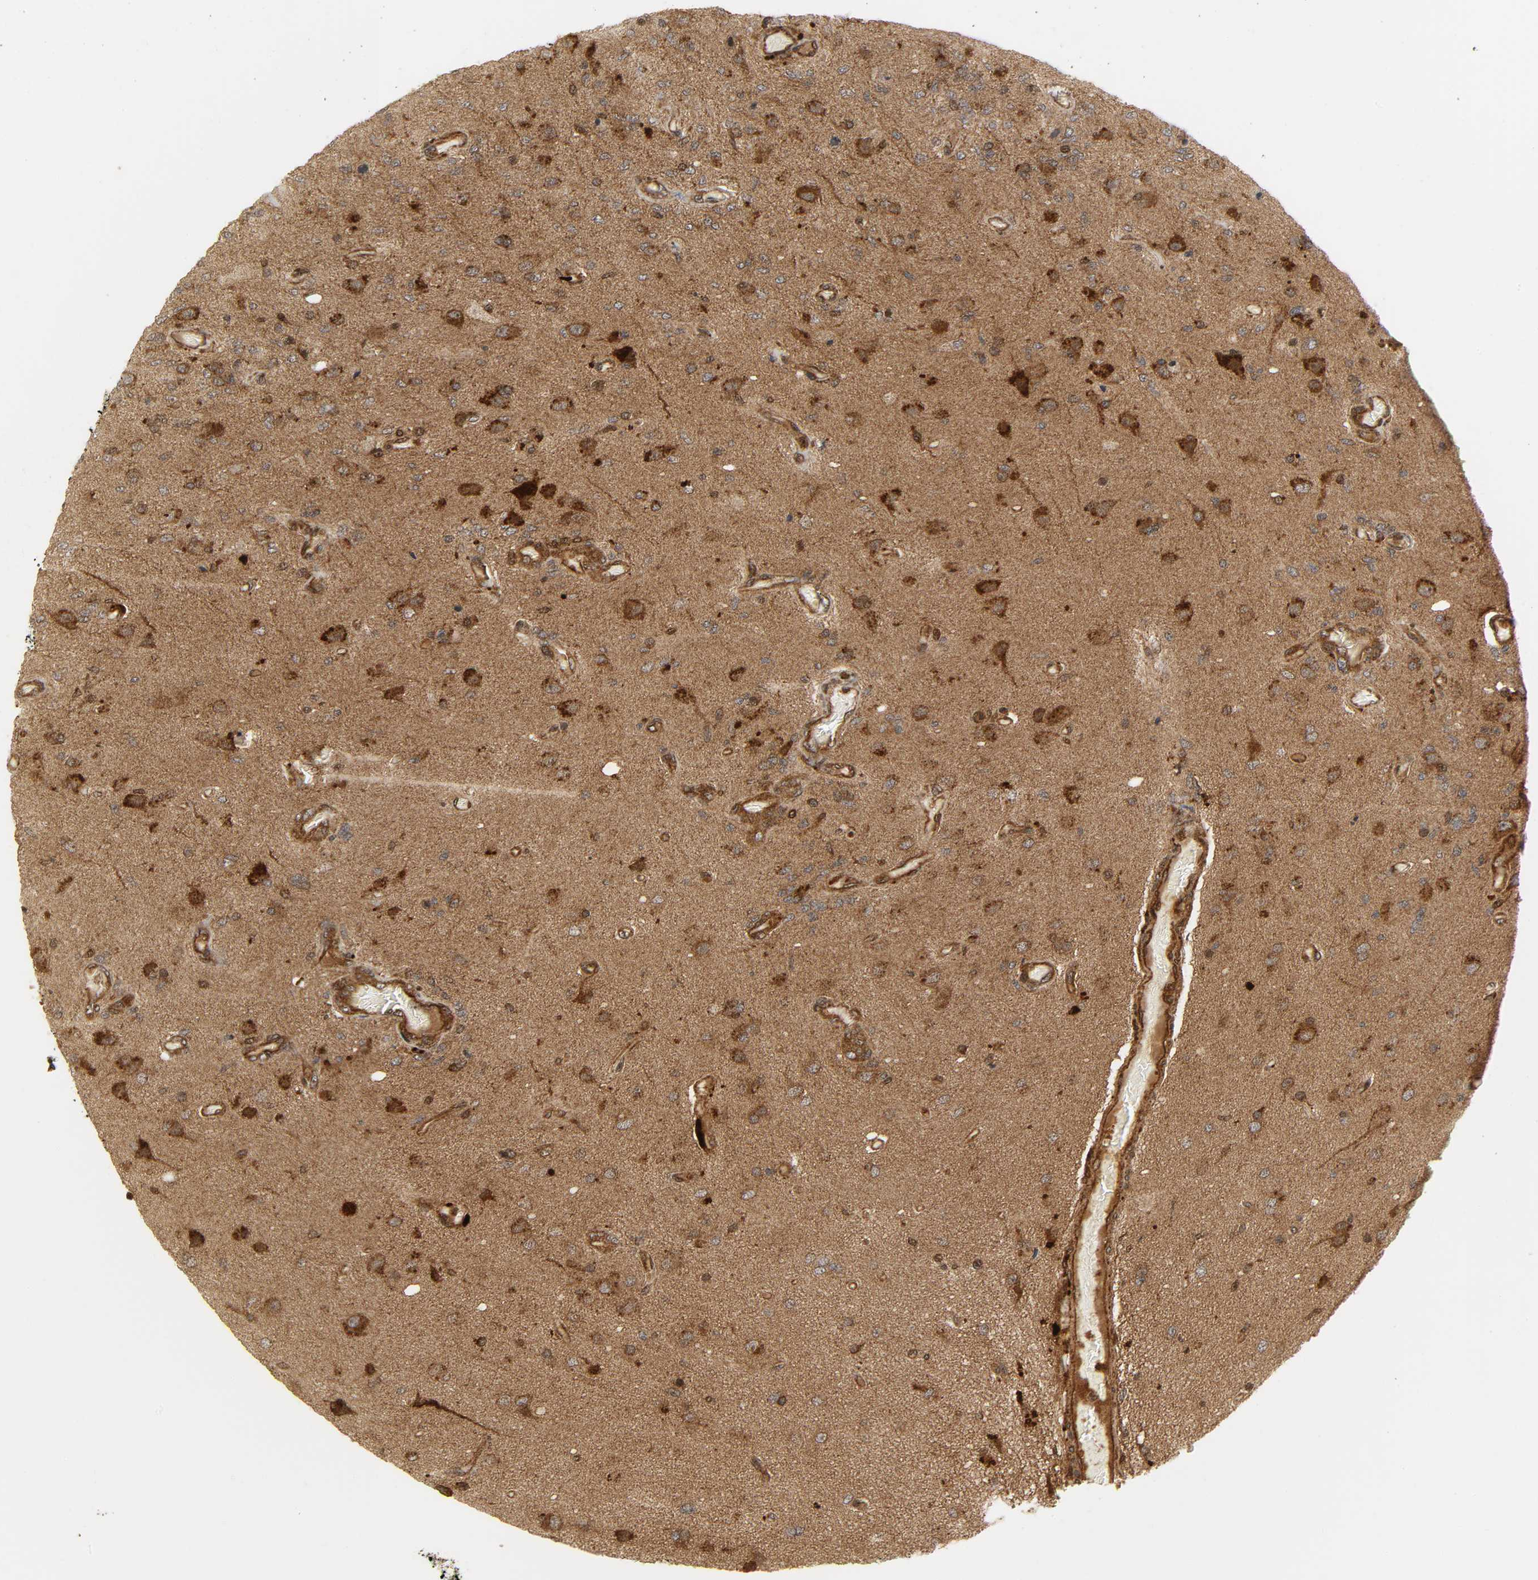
{"staining": {"intensity": "moderate", "quantity": ">75%", "location": "cytoplasmic/membranous"}, "tissue": "glioma", "cell_type": "Tumor cells", "image_type": "cancer", "snomed": [{"axis": "morphology", "description": "Normal tissue, NOS"}, {"axis": "morphology", "description": "Glioma, malignant, High grade"}, {"axis": "topography", "description": "Cerebral cortex"}], "caption": "Immunohistochemical staining of human glioma exhibits medium levels of moderate cytoplasmic/membranous protein positivity in approximately >75% of tumor cells. (Brightfield microscopy of DAB IHC at high magnification).", "gene": "CHUK", "patient": {"sex": "male", "age": 77}}